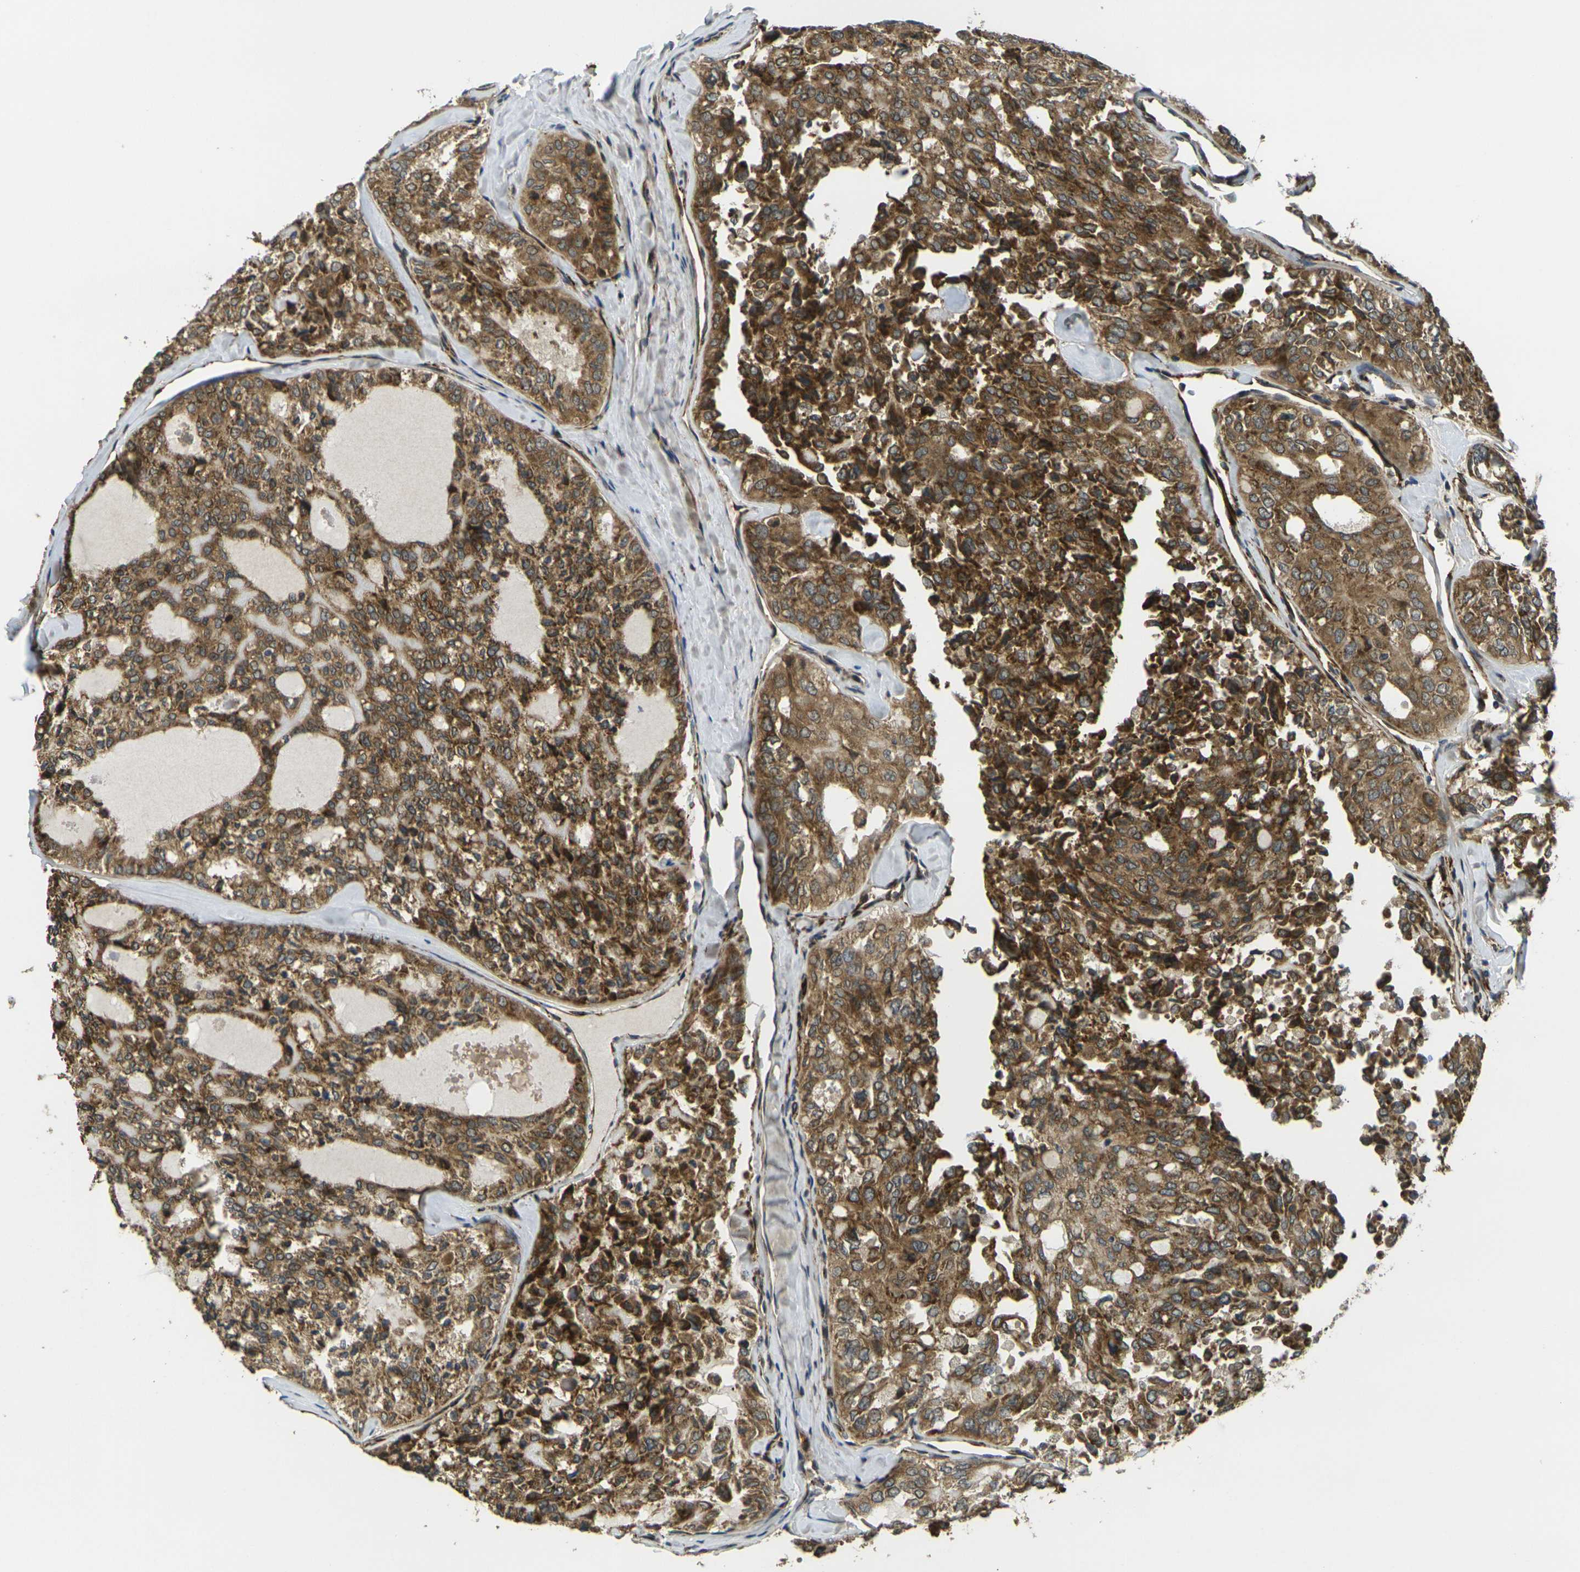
{"staining": {"intensity": "strong", "quantity": ">75%", "location": "cytoplasmic/membranous"}, "tissue": "thyroid cancer", "cell_type": "Tumor cells", "image_type": "cancer", "snomed": [{"axis": "morphology", "description": "Follicular adenoma carcinoma, NOS"}, {"axis": "topography", "description": "Thyroid gland"}], "caption": "DAB (3,3'-diaminobenzidine) immunohistochemical staining of human thyroid cancer exhibits strong cytoplasmic/membranous protein staining in approximately >75% of tumor cells. (DAB IHC with brightfield microscopy, high magnification).", "gene": "FUT11", "patient": {"sex": "male", "age": 75}}